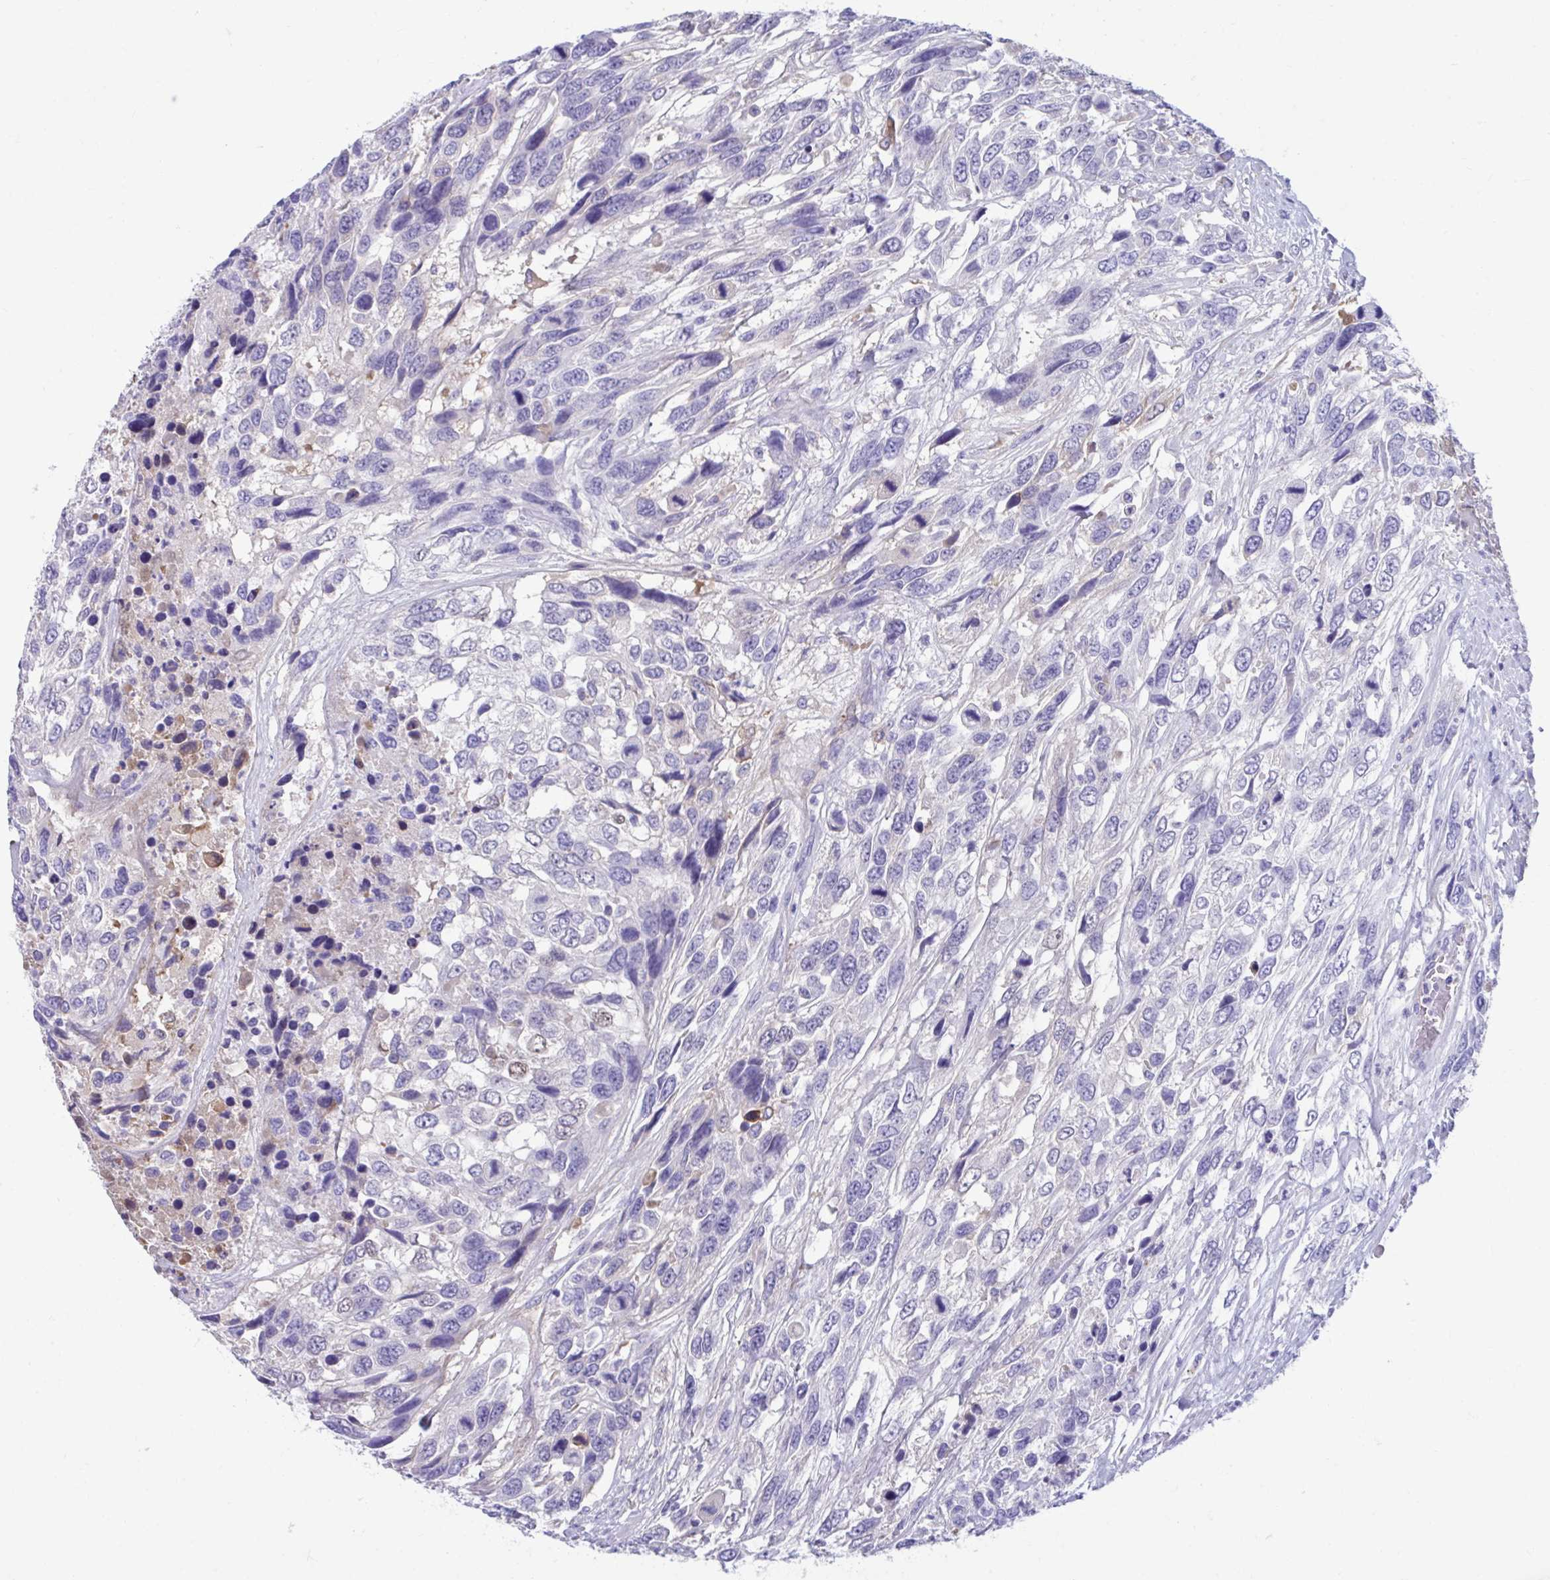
{"staining": {"intensity": "negative", "quantity": "none", "location": "none"}, "tissue": "urothelial cancer", "cell_type": "Tumor cells", "image_type": "cancer", "snomed": [{"axis": "morphology", "description": "Urothelial carcinoma, High grade"}, {"axis": "topography", "description": "Urinary bladder"}], "caption": "The micrograph displays no significant positivity in tumor cells of urothelial cancer. The staining was performed using DAB (3,3'-diaminobenzidine) to visualize the protein expression in brown, while the nuclei were stained in blue with hematoxylin (Magnification: 20x).", "gene": "SMIM9", "patient": {"sex": "female", "age": 70}}